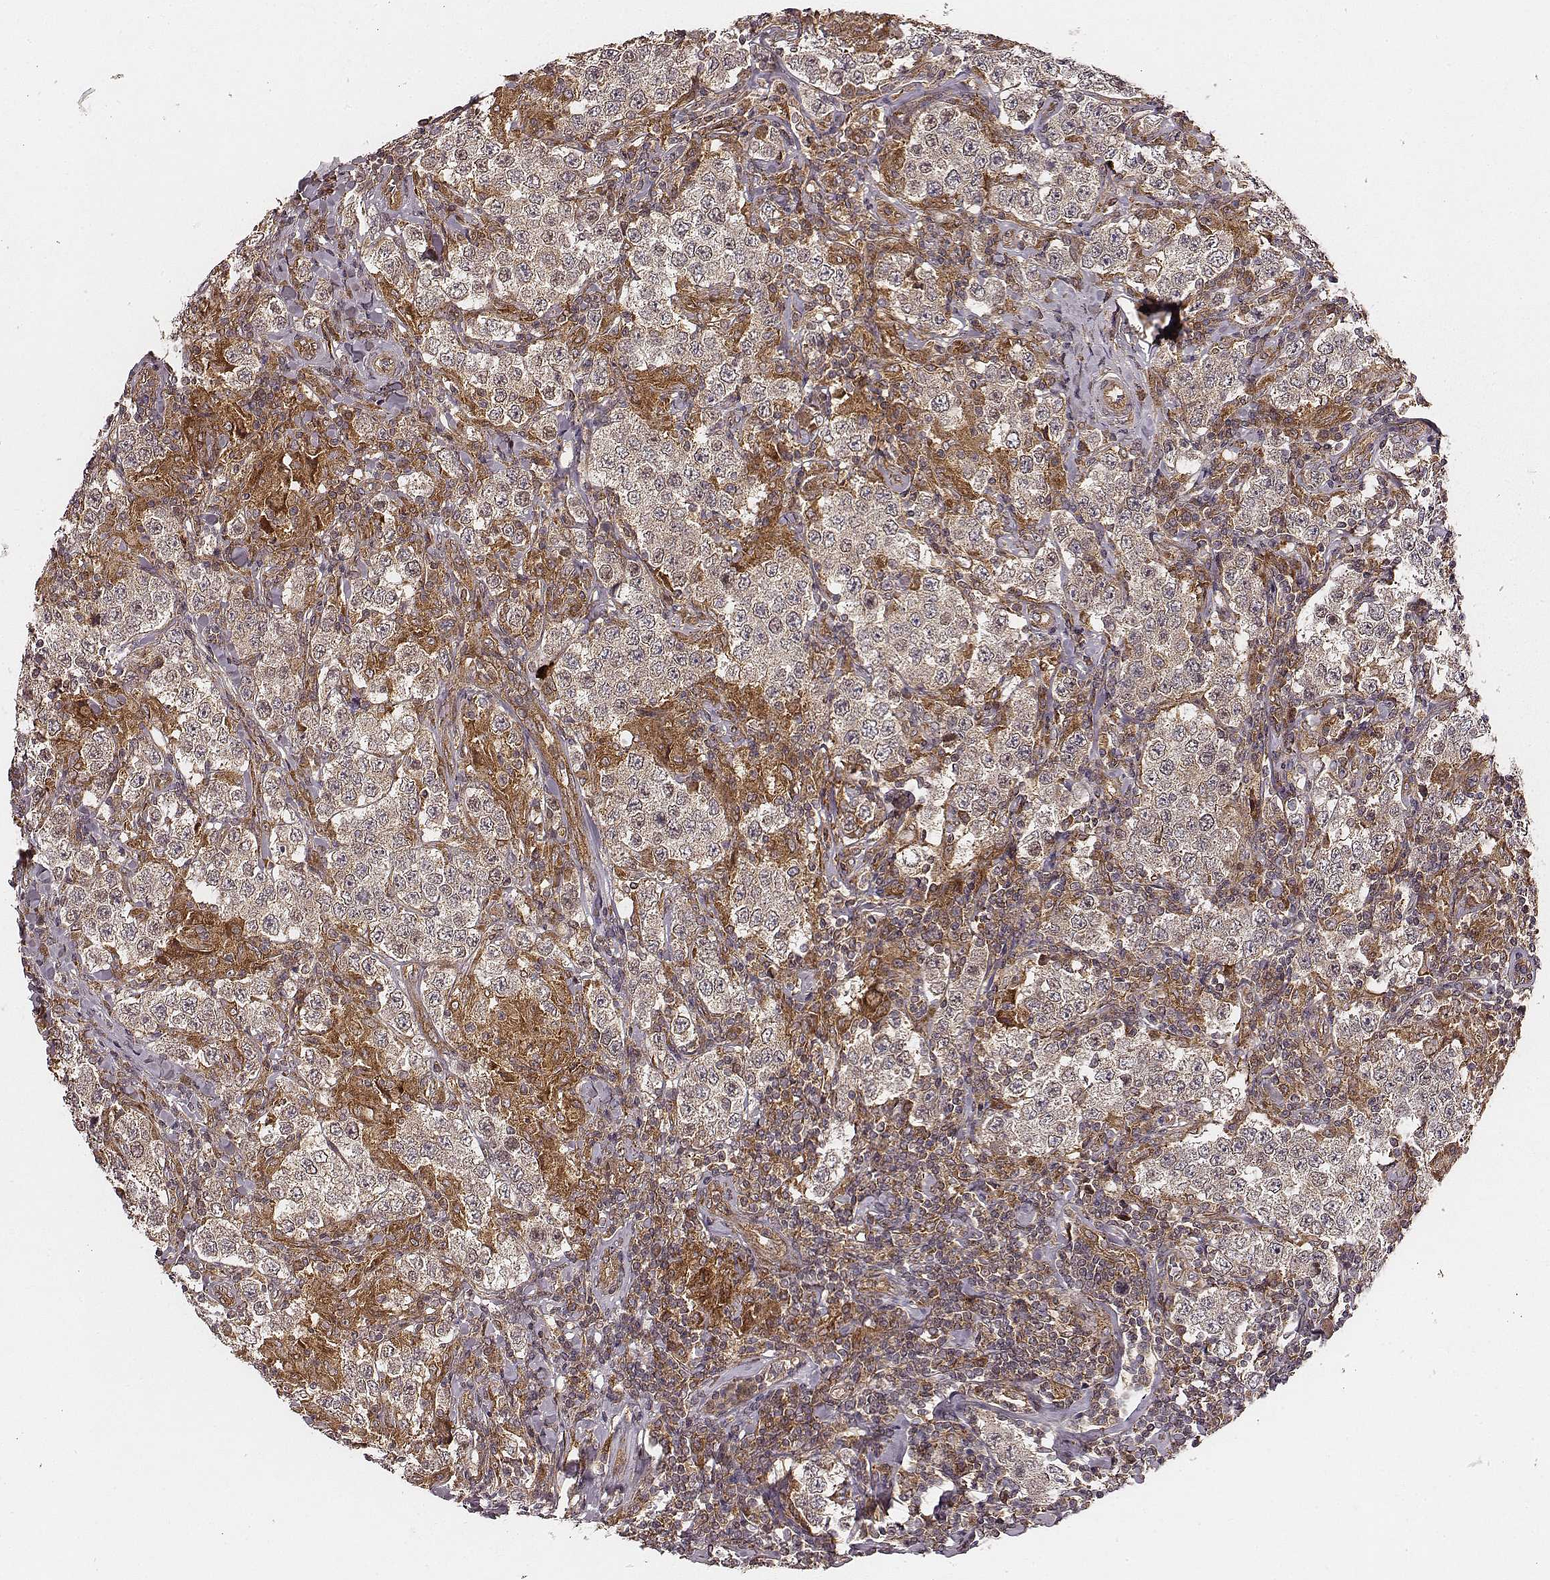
{"staining": {"intensity": "weak", "quantity": ">75%", "location": "cytoplasmic/membranous"}, "tissue": "testis cancer", "cell_type": "Tumor cells", "image_type": "cancer", "snomed": [{"axis": "morphology", "description": "Seminoma, NOS"}, {"axis": "morphology", "description": "Carcinoma, Embryonal, NOS"}, {"axis": "topography", "description": "Testis"}], "caption": "Immunohistochemistry (IHC) of testis cancer (embryonal carcinoma) reveals low levels of weak cytoplasmic/membranous positivity in approximately >75% of tumor cells.", "gene": "VPS26A", "patient": {"sex": "male", "age": 41}}